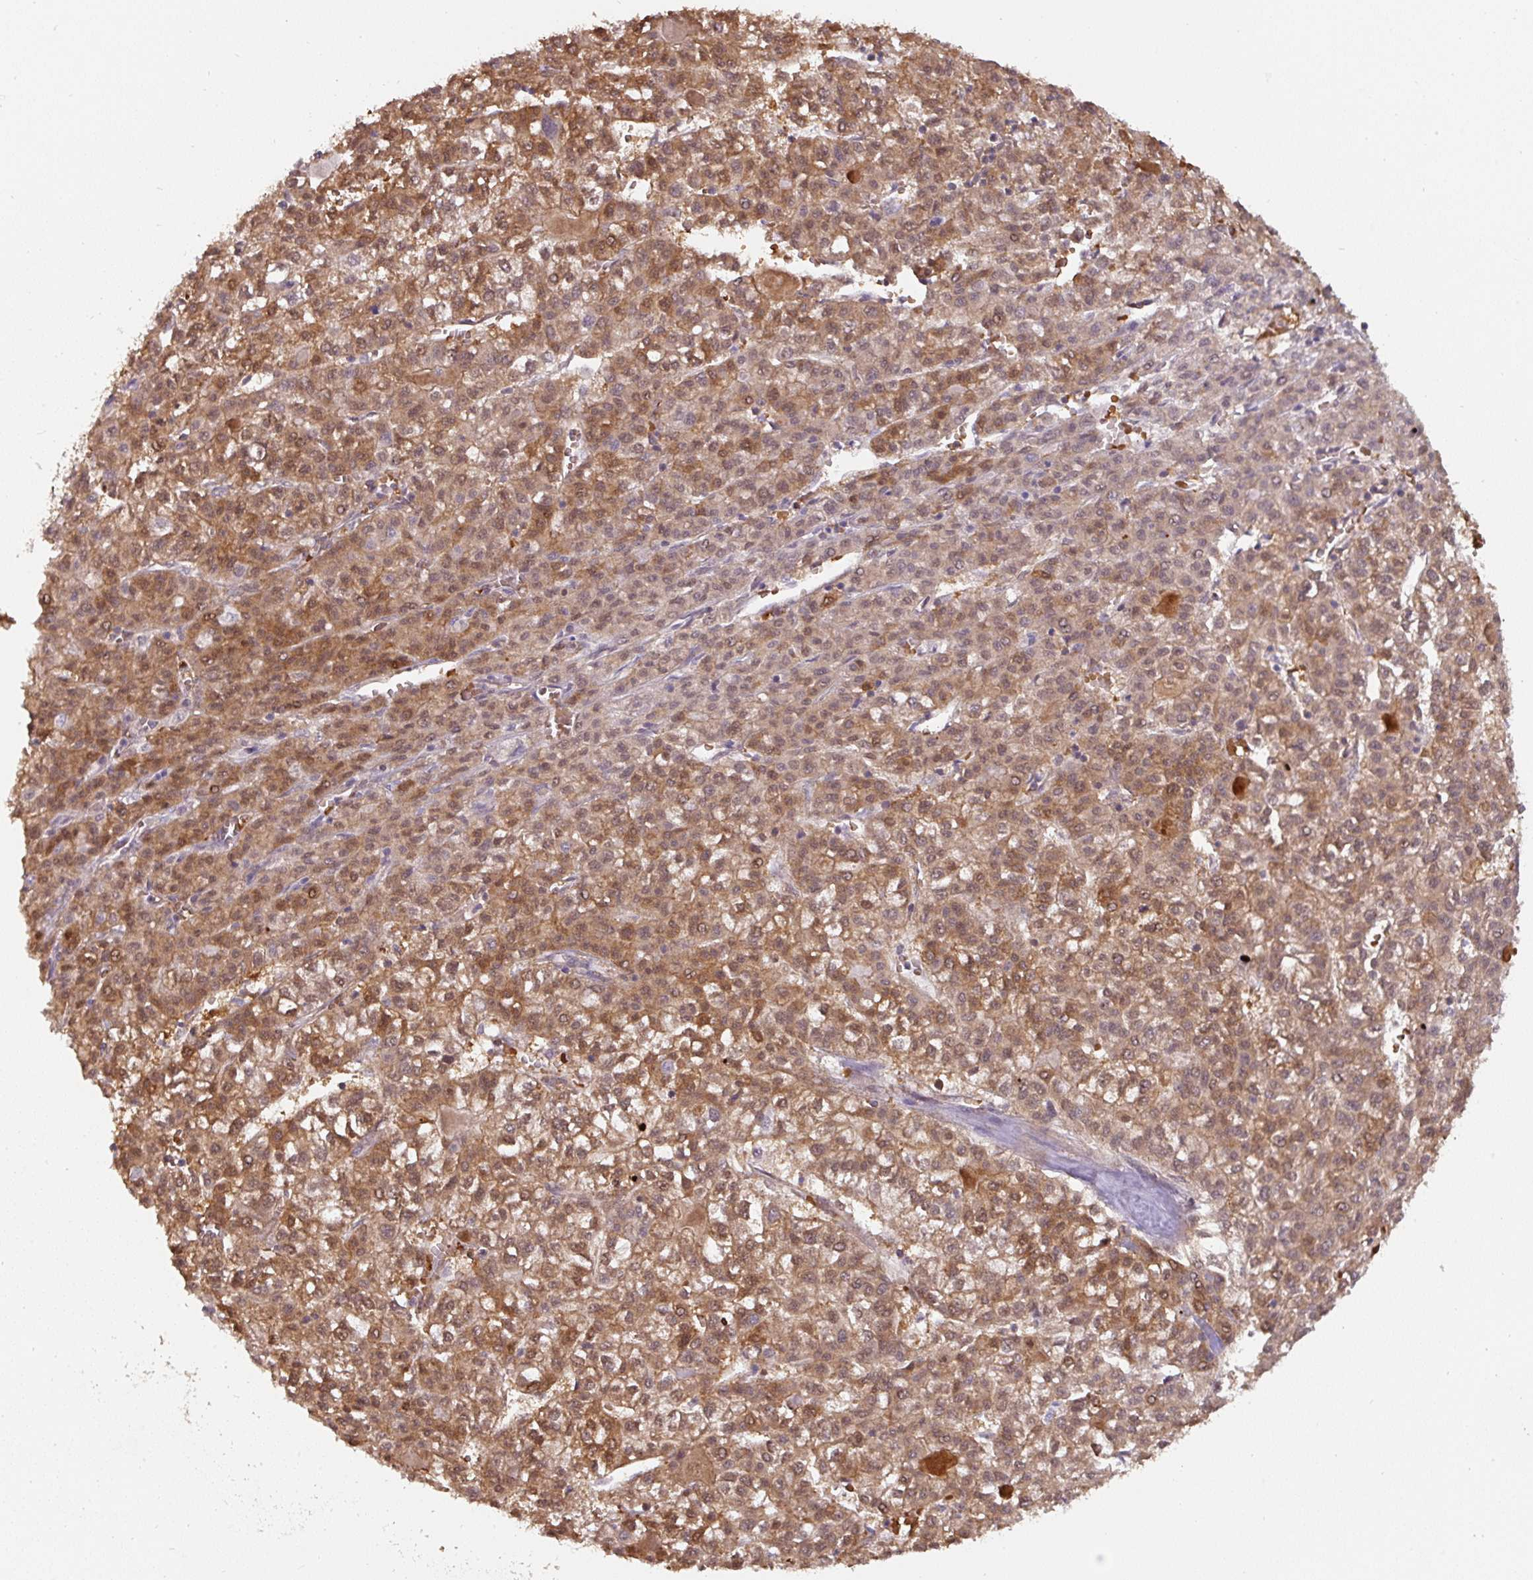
{"staining": {"intensity": "strong", "quantity": ">75%", "location": "cytoplasmic/membranous"}, "tissue": "liver cancer", "cell_type": "Tumor cells", "image_type": "cancer", "snomed": [{"axis": "morphology", "description": "Carcinoma, Hepatocellular, NOS"}, {"axis": "topography", "description": "Liver"}], "caption": "Strong cytoplasmic/membranous positivity for a protein is appreciated in approximately >75% of tumor cells of liver hepatocellular carcinoma using IHC.", "gene": "ST13", "patient": {"sex": "female", "age": 43}}